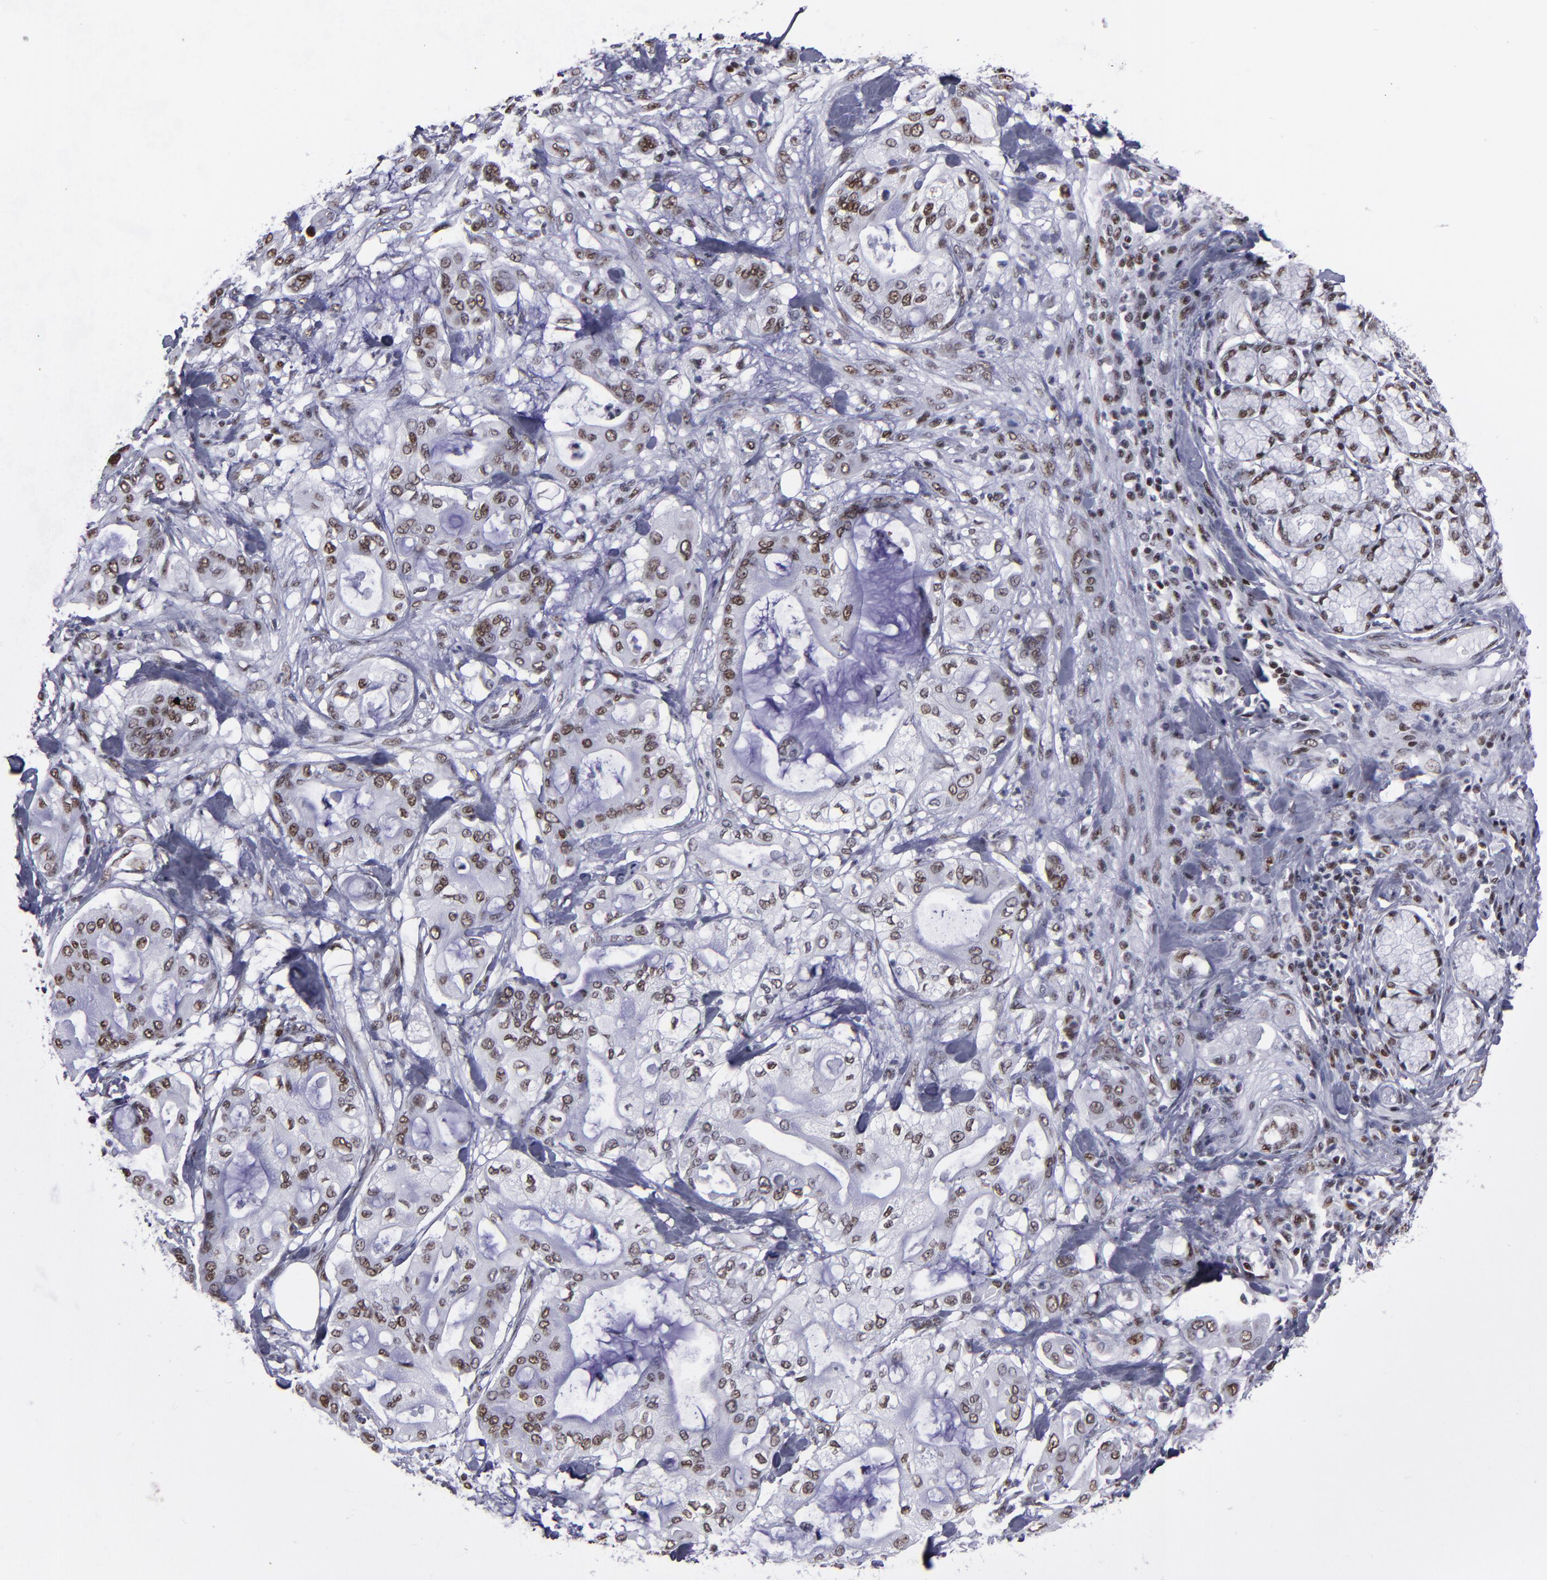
{"staining": {"intensity": "moderate", "quantity": ">75%", "location": "nuclear"}, "tissue": "pancreatic cancer", "cell_type": "Tumor cells", "image_type": "cancer", "snomed": [{"axis": "morphology", "description": "Adenocarcinoma, NOS"}, {"axis": "morphology", "description": "Adenocarcinoma, metastatic, NOS"}, {"axis": "topography", "description": "Lymph node"}, {"axis": "topography", "description": "Pancreas"}, {"axis": "topography", "description": "Duodenum"}], "caption": "The immunohistochemical stain shows moderate nuclear positivity in tumor cells of pancreatic cancer (metastatic adenocarcinoma) tissue. (DAB (3,3'-diaminobenzidine) IHC with brightfield microscopy, high magnification).", "gene": "TERF2", "patient": {"sex": "female", "age": 64}}